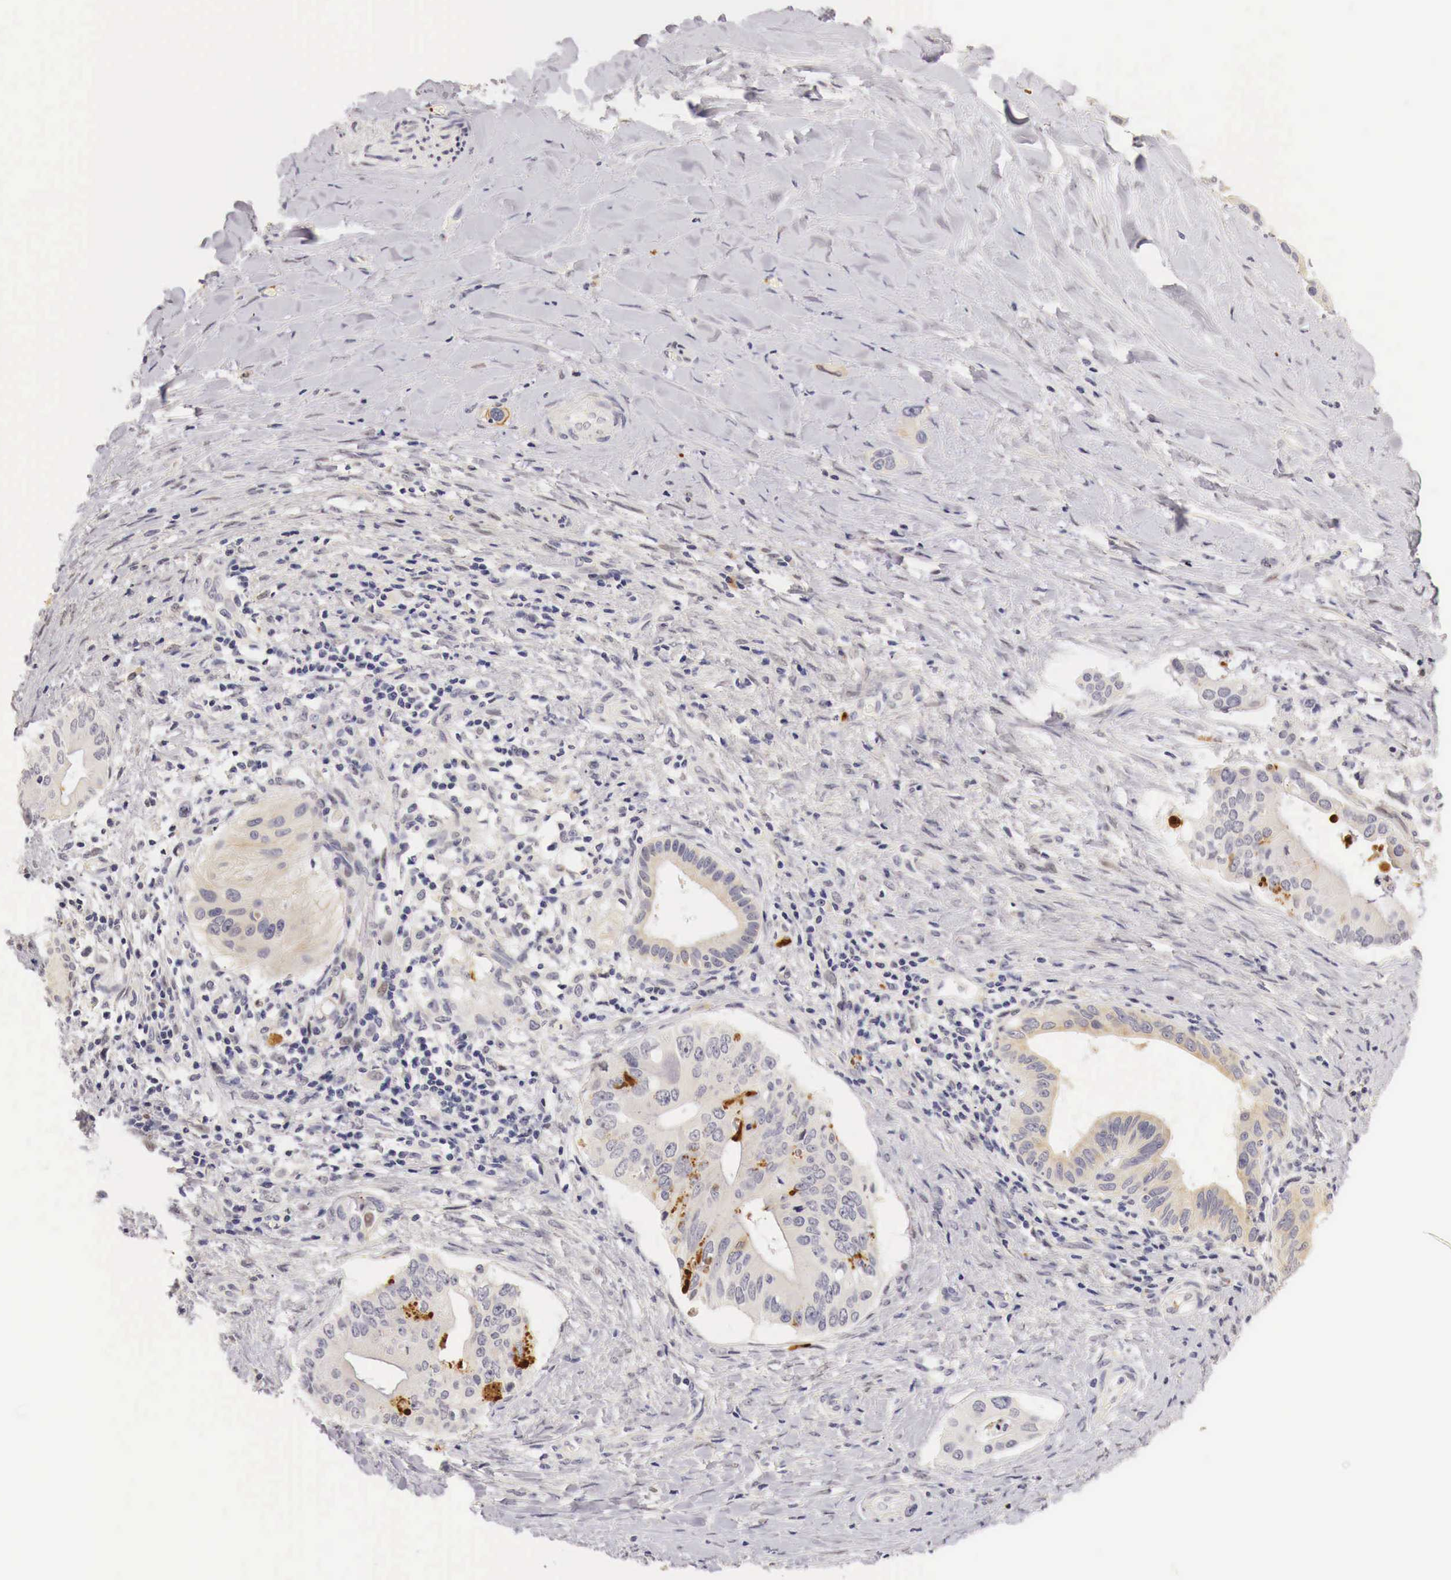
{"staining": {"intensity": "weak", "quantity": "25%-75%", "location": "cytoplasmic/membranous"}, "tissue": "liver cancer", "cell_type": "Tumor cells", "image_type": "cancer", "snomed": [{"axis": "morphology", "description": "Cholangiocarcinoma"}, {"axis": "topography", "description": "Liver"}], "caption": "Liver cancer stained for a protein reveals weak cytoplasmic/membranous positivity in tumor cells.", "gene": "CASP3", "patient": {"sex": "female", "age": 65}}